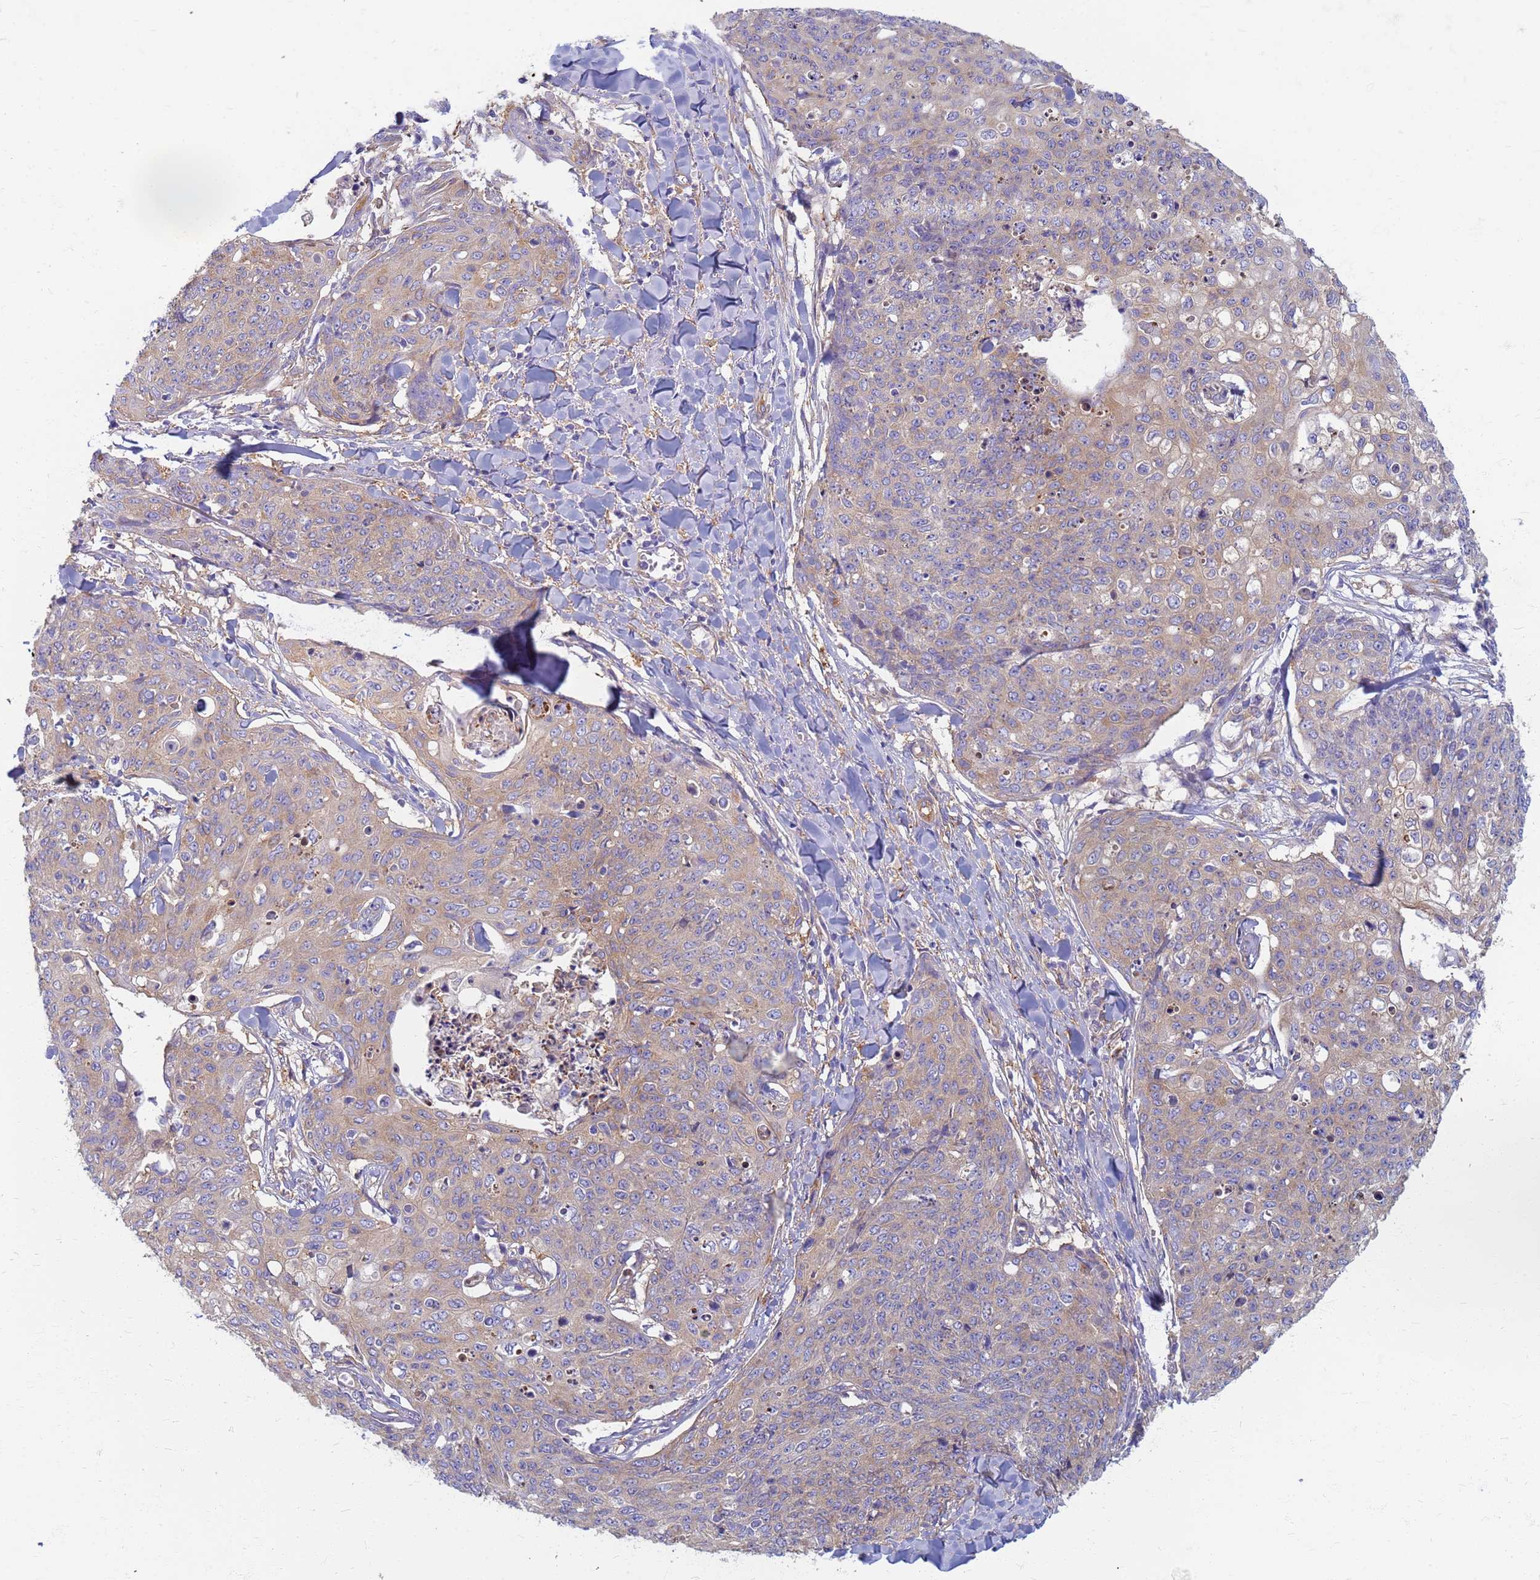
{"staining": {"intensity": "weak", "quantity": "25%-75%", "location": "cytoplasmic/membranous"}, "tissue": "skin cancer", "cell_type": "Tumor cells", "image_type": "cancer", "snomed": [{"axis": "morphology", "description": "Squamous cell carcinoma, NOS"}, {"axis": "topography", "description": "Skin"}, {"axis": "topography", "description": "Vulva"}], "caption": "Immunohistochemical staining of human skin squamous cell carcinoma reveals low levels of weak cytoplasmic/membranous expression in about 25%-75% of tumor cells. The staining is performed using DAB (3,3'-diaminobenzidine) brown chromogen to label protein expression. The nuclei are counter-stained blue using hematoxylin.", "gene": "EEA1", "patient": {"sex": "female", "age": 85}}